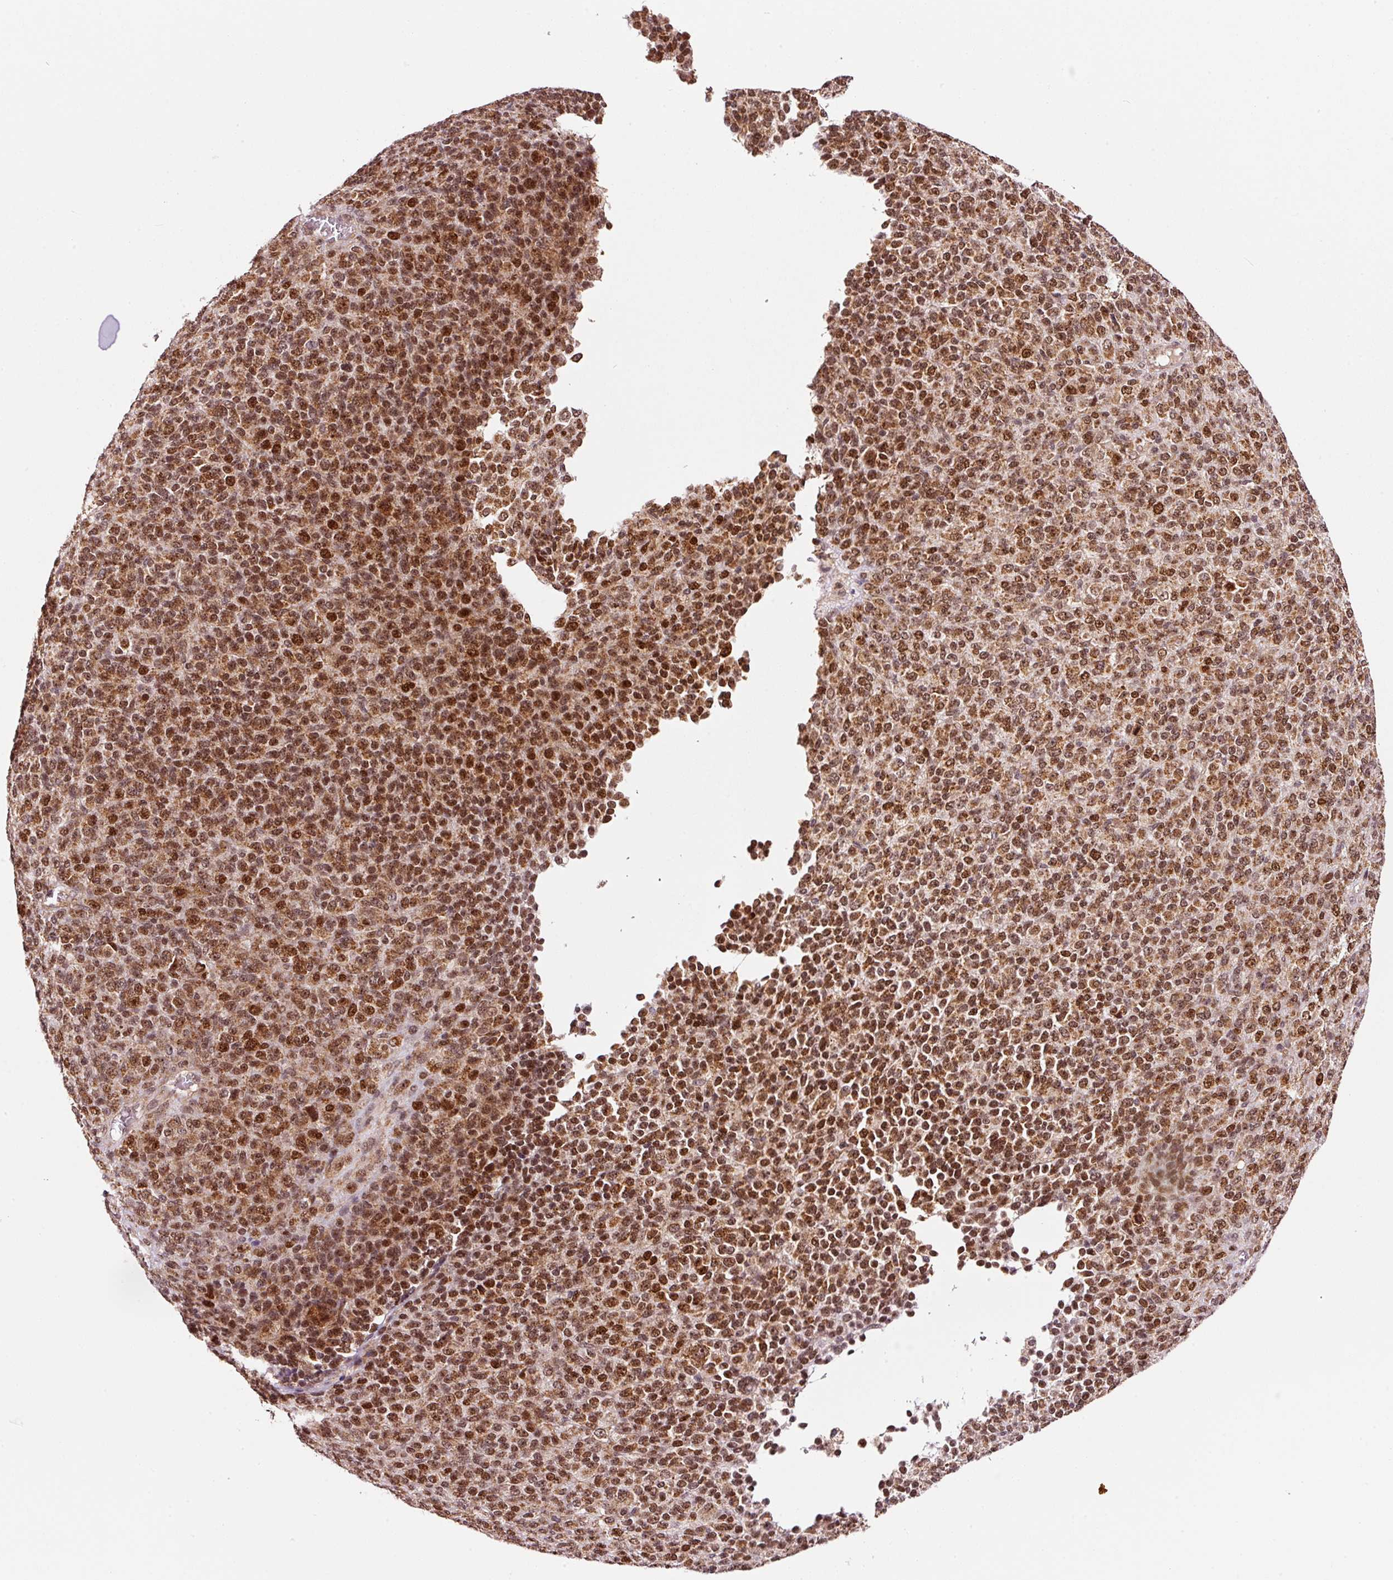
{"staining": {"intensity": "moderate", "quantity": ">75%", "location": "cytoplasmic/membranous,nuclear"}, "tissue": "melanoma", "cell_type": "Tumor cells", "image_type": "cancer", "snomed": [{"axis": "morphology", "description": "Malignant melanoma, Metastatic site"}, {"axis": "topography", "description": "Brain"}], "caption": "Melanoma tissue shows moderate cytoplasmic/membranous and nuclear expression in about >75% of tumor cells, visualized by immunohistochemistry.", "gene": "RFC4", "patient": {"sex": "female", "age": 56}}